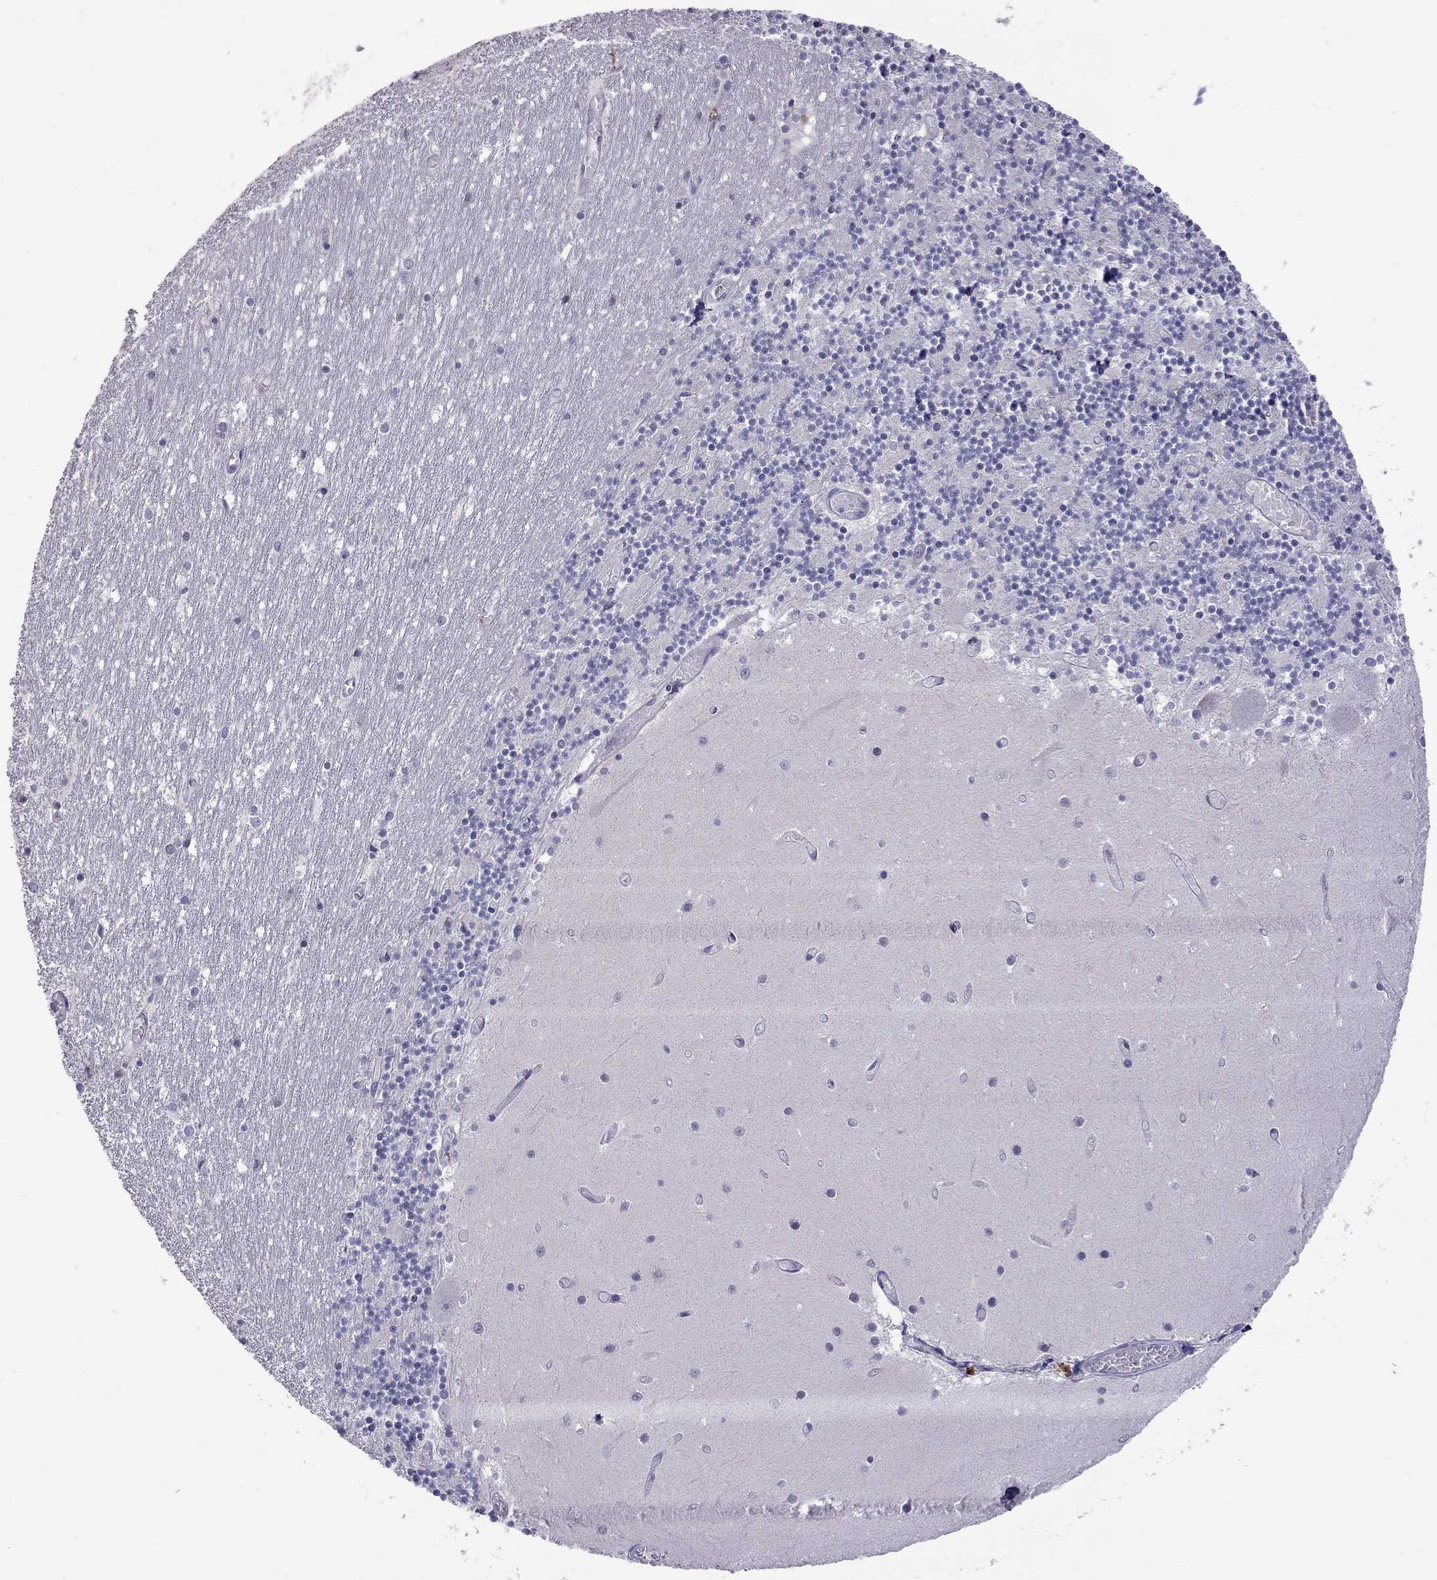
{"staining": {"intensity": "negative", "quantity": "none", "location": "none"}, "tissue": "cerebellum", "cell_type": "Cells in granular layer", "image_type": "normal", "snomed": [{"axis": "morphology", "description": "Normal tissue, NOS"}, {"axis": "topography", "description": "Cerebellum"}], "caption": "Image shows no protein staining in cells in granular layer of unremarkable cerebellum.", "gene": "MUC16", "patient": {"sex": "female", "age": 28}}